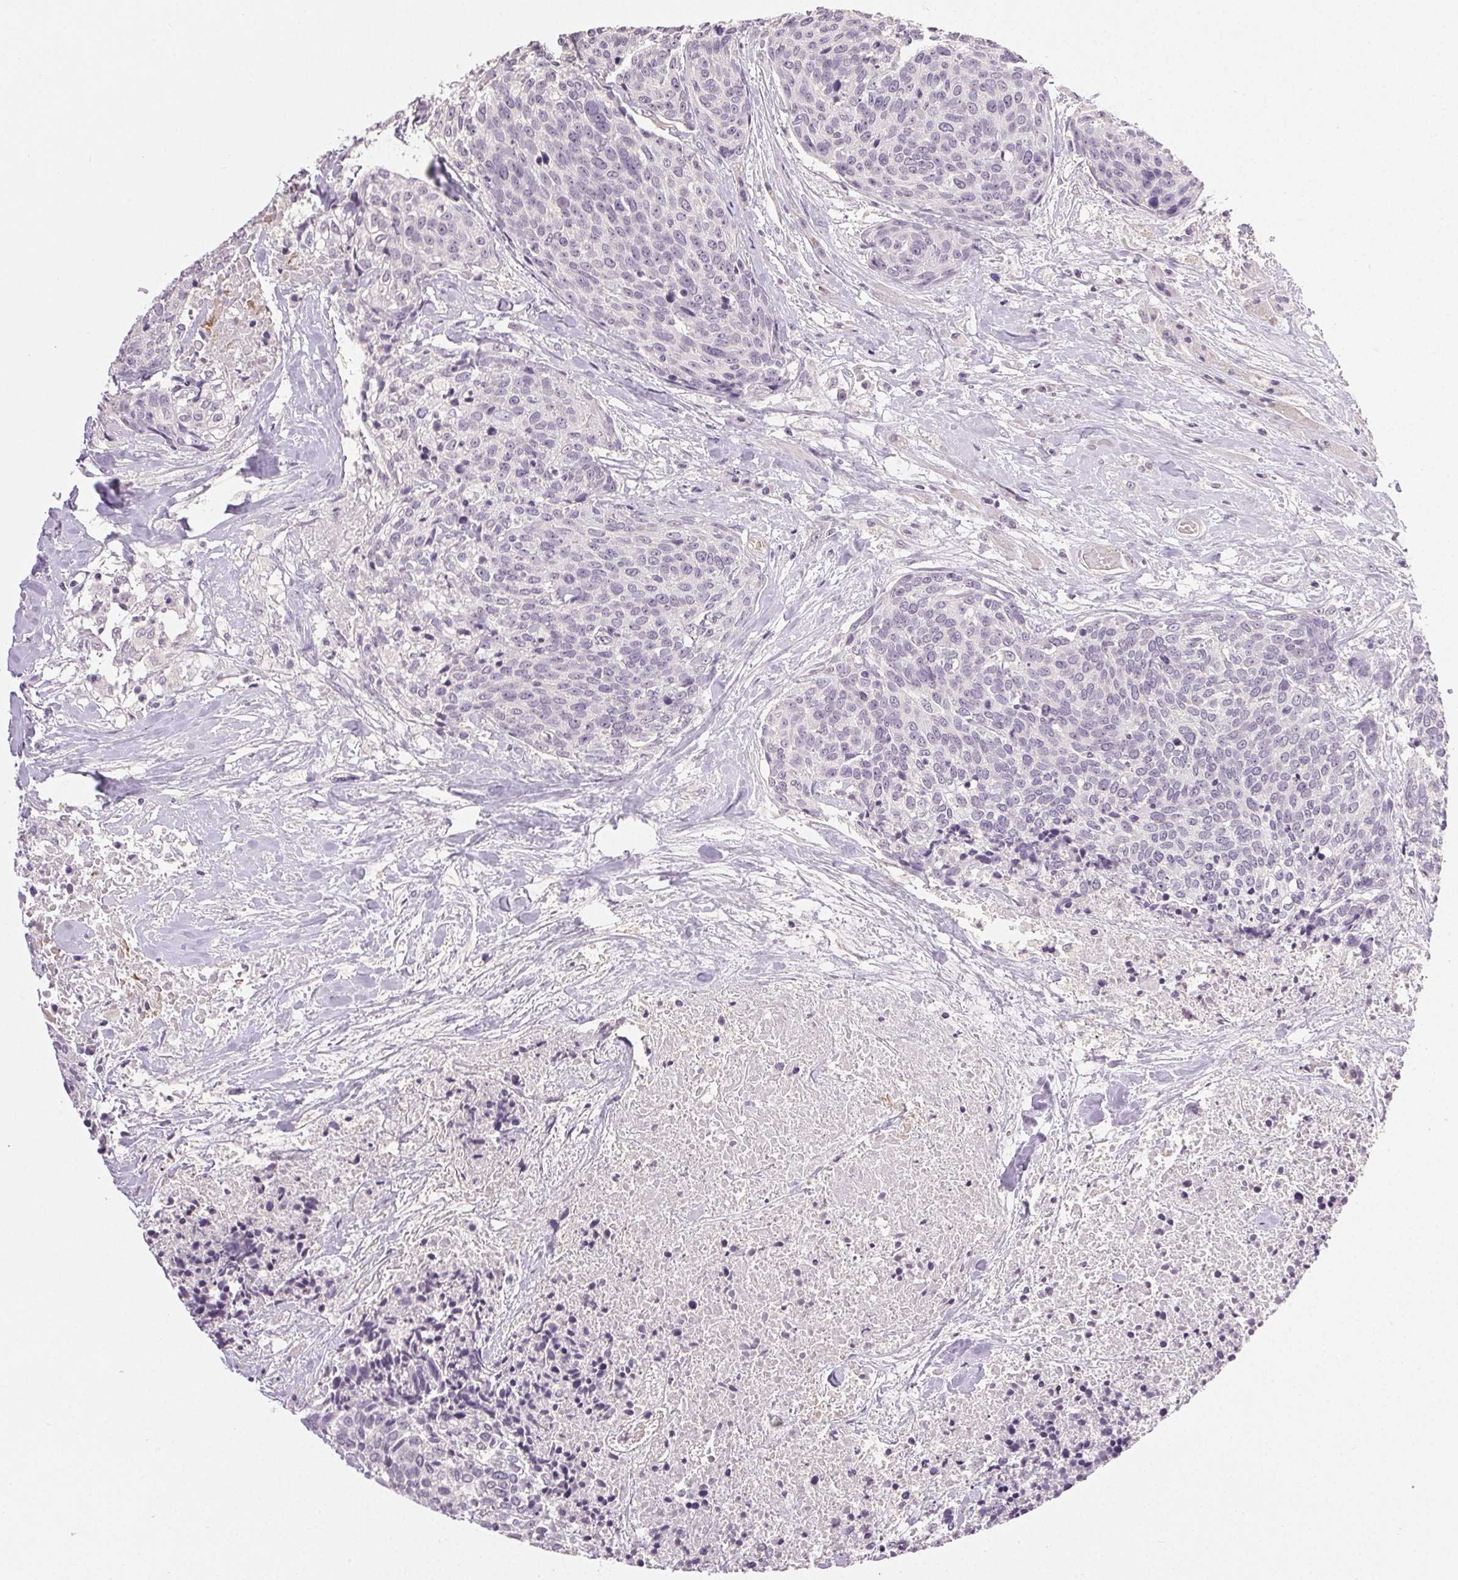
{"staining": {"intensity": "negative", "quantity": "none", "location": "none"}, "tissue": "head and neck cancer", "cell_type": "Tumor cells", "image_type": "cancer", "snomed": [{"axis": "morphology", "description": "Squamous cell carcinoma, NOS"}, {"axis": "topography", "description": "Oral tissue"}, {"axis": "topography", "description": "Head-Neck"}], "caption": "The micrograph reveals no significant positivity in tumor cells of head and neck squamous cell carcinoma. (DAB immunohistochemistry visualized using brightfield microscopy, high magnification).", "gene": "PLCB1", "patient": {"sex": "male", "age": 64}}